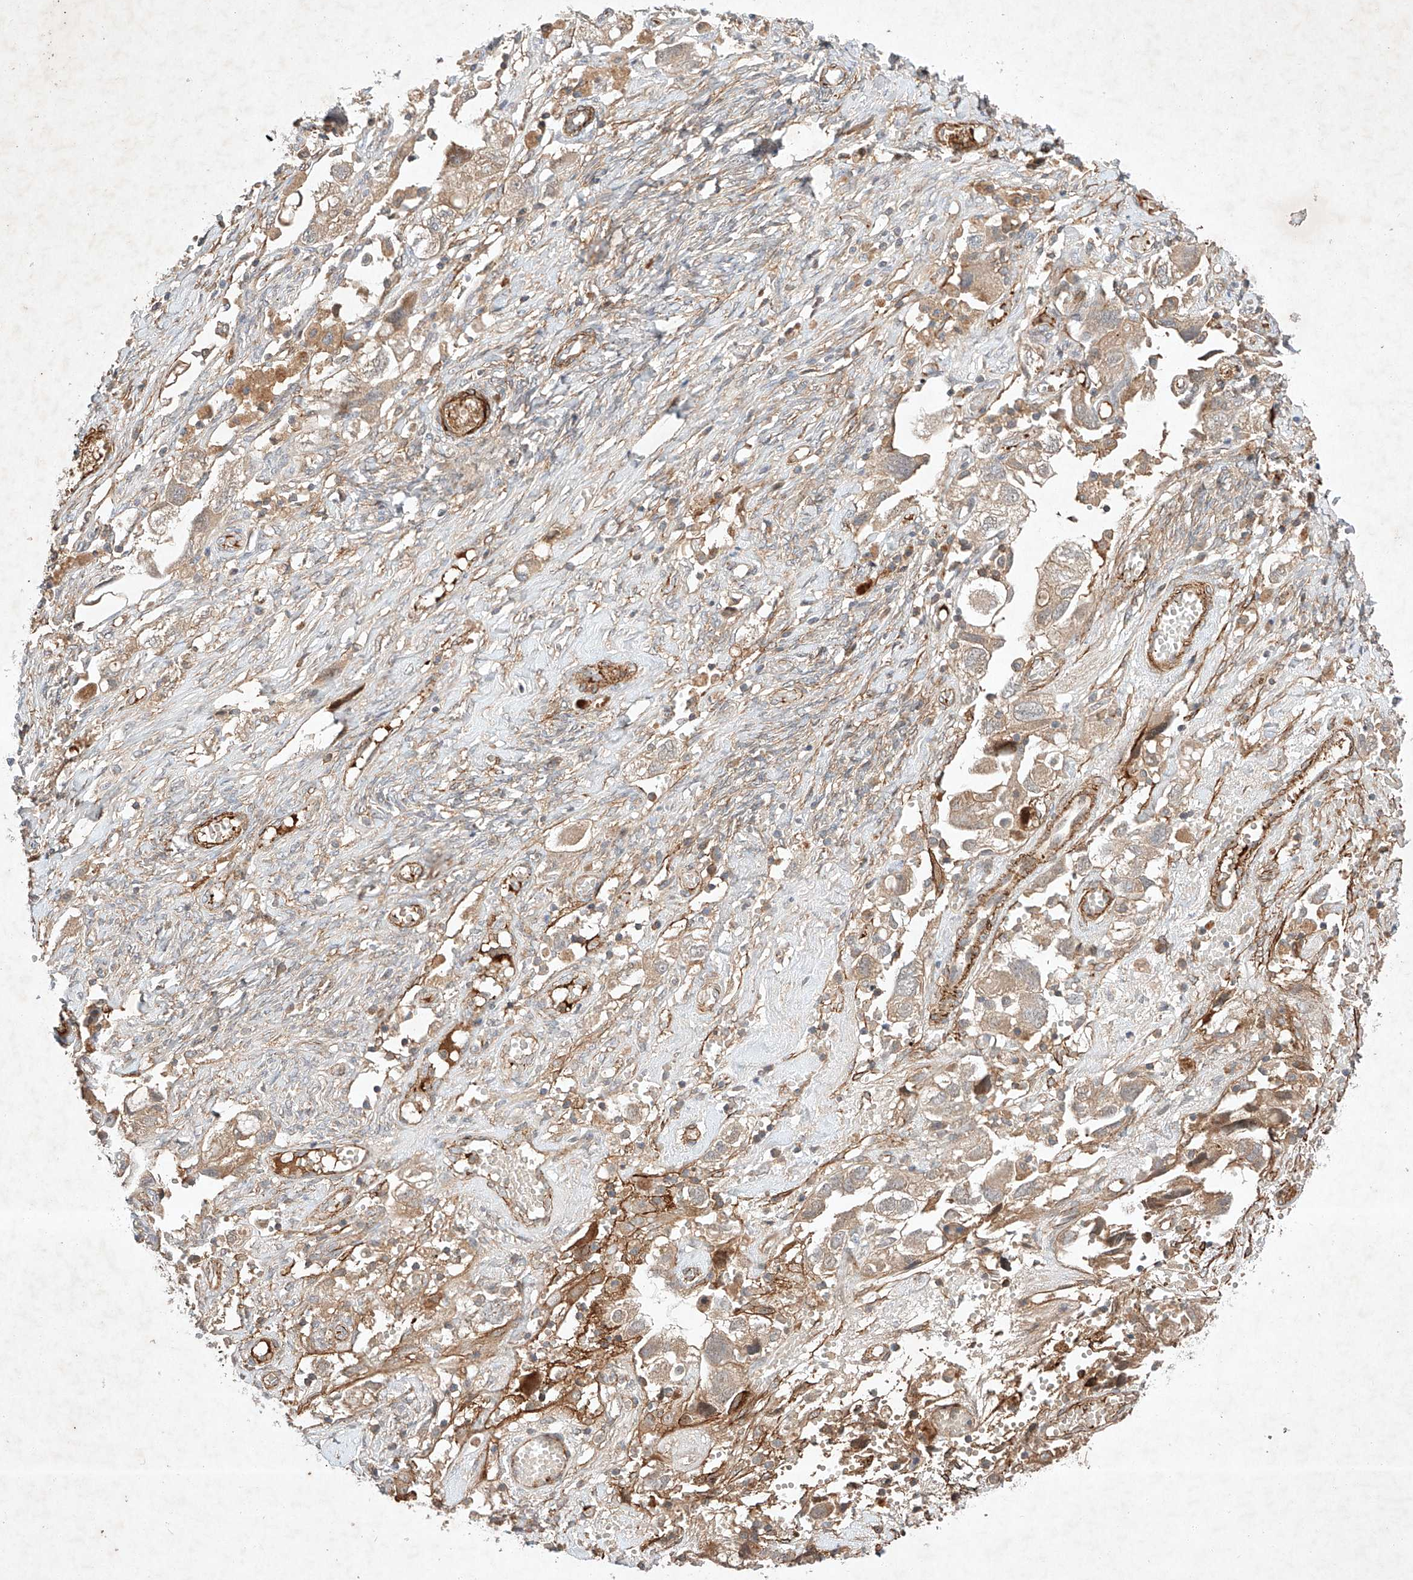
{"staining": {"intensity": "weak", "quantity": ">75%", "location": "cytoplasmic/membranous"}, "tissue": "ovarian cancer", "cell_type": "Tumor cells", "image_type": "cancer", "snomed": [{"axis": "morphology", "description": "Carcinoma, NOS"}, {"axis": "morphology", "description": "Cystadenocarcinoma, serous, NOS"}, {"axis": "topography", "description": "Ovary"}], "caption": "Immunohistochemistry histopathology image of human ovarian carcinoma stained for a protein (brown), which displays low levels of weak cytoplasmic/membranous expression in approximately >75% of tumor cells.", "gene": "ARHGAP33", "patient": {"sex": "female", "age": 69}}